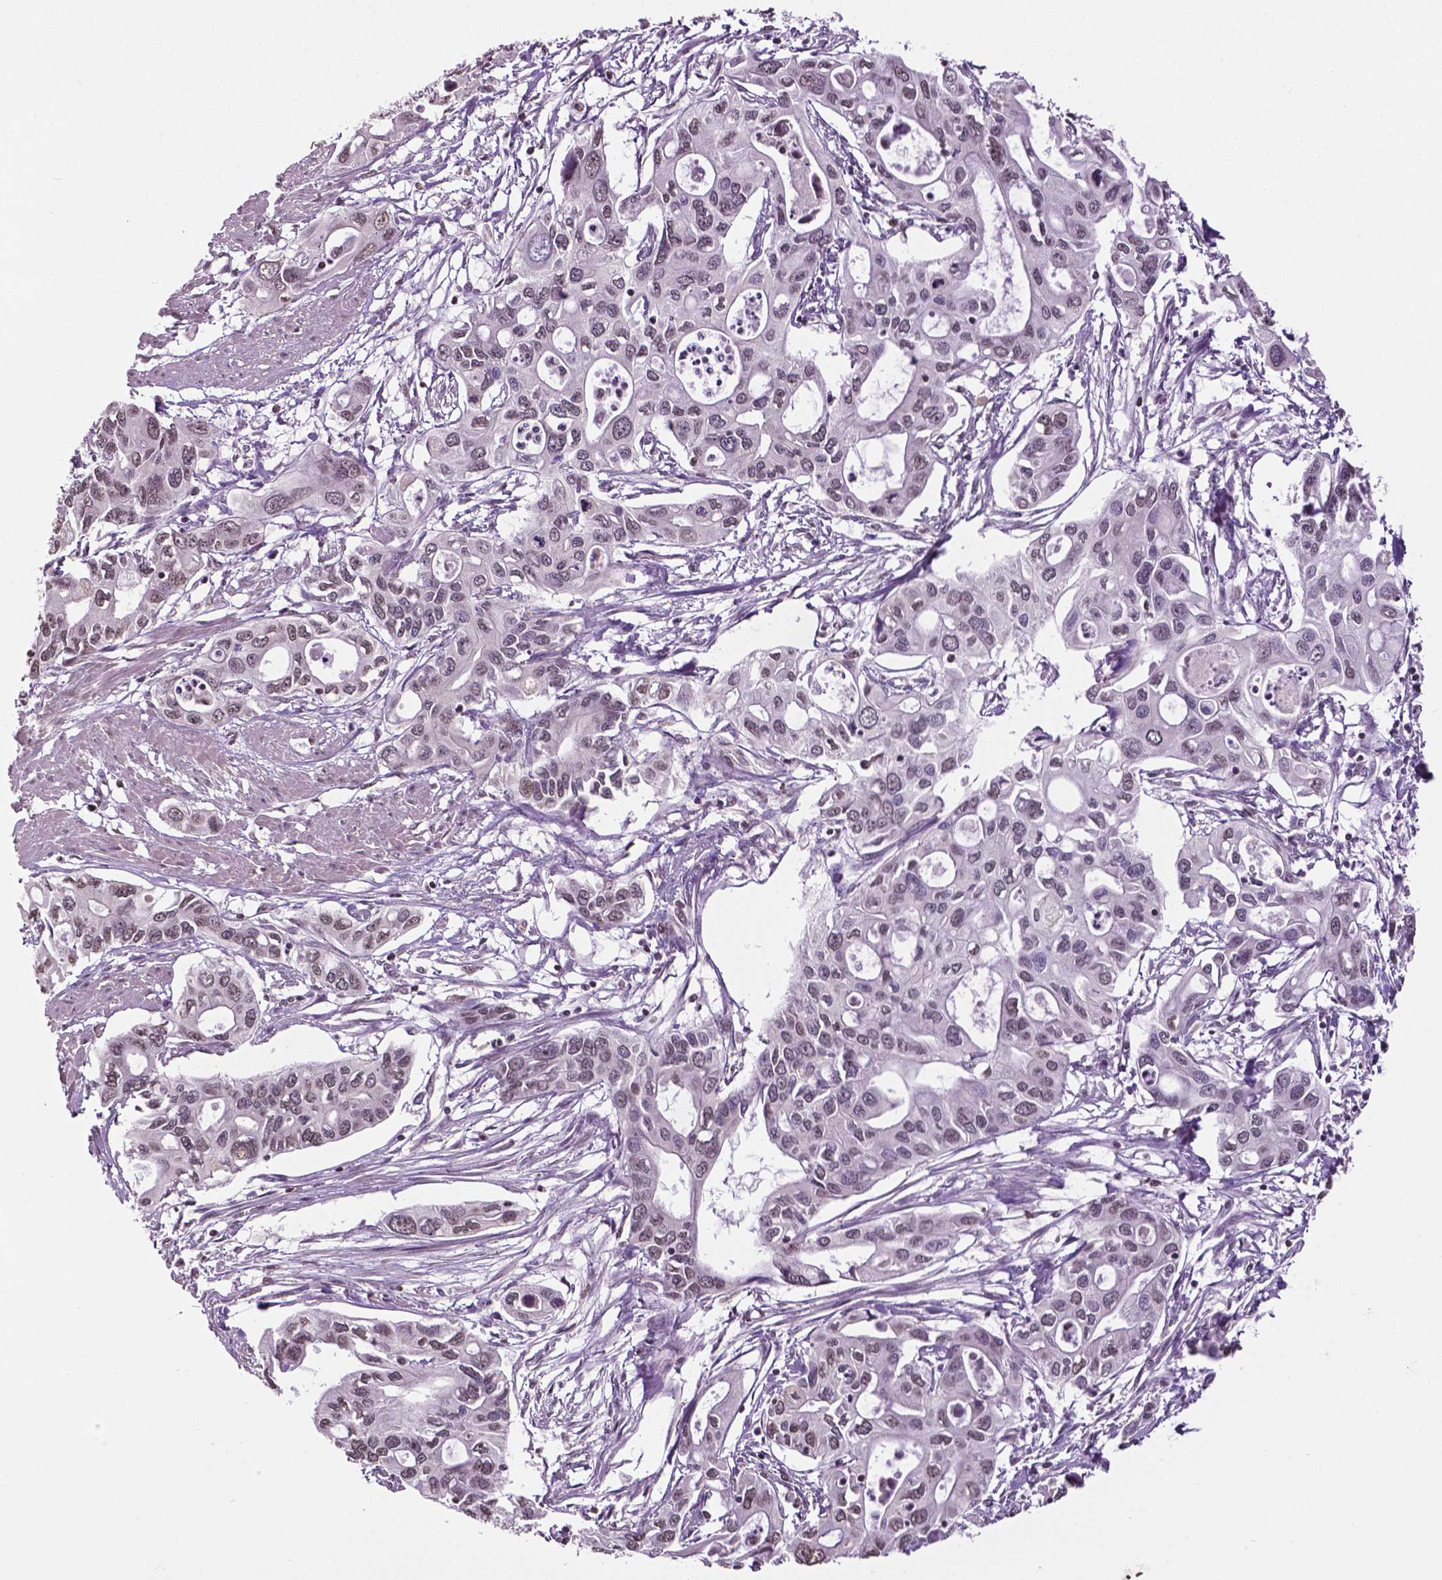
{"staining": {"intensity": "weak", "quantity": "25%-75%", "location": "nuclear"}, "tissue": "pancreatic cancer", "cell_type": "Tumor cells", "image_type": "cancer", "snomed": [{"axis": "morphology", "description": "Adenocarcinoma, NOS"}, {"axis": "topography", "description": "Pancreas"}], "caption": "Adenocarcinoma (pancreatic) was stained to show a protein in brown. There is low levels of weak nuclear expression in about 25%-75% of tumor cells. Nuclei are stained in blue.", "gene": "DLX5", "patient": {"sex": "male", "age": 60}}